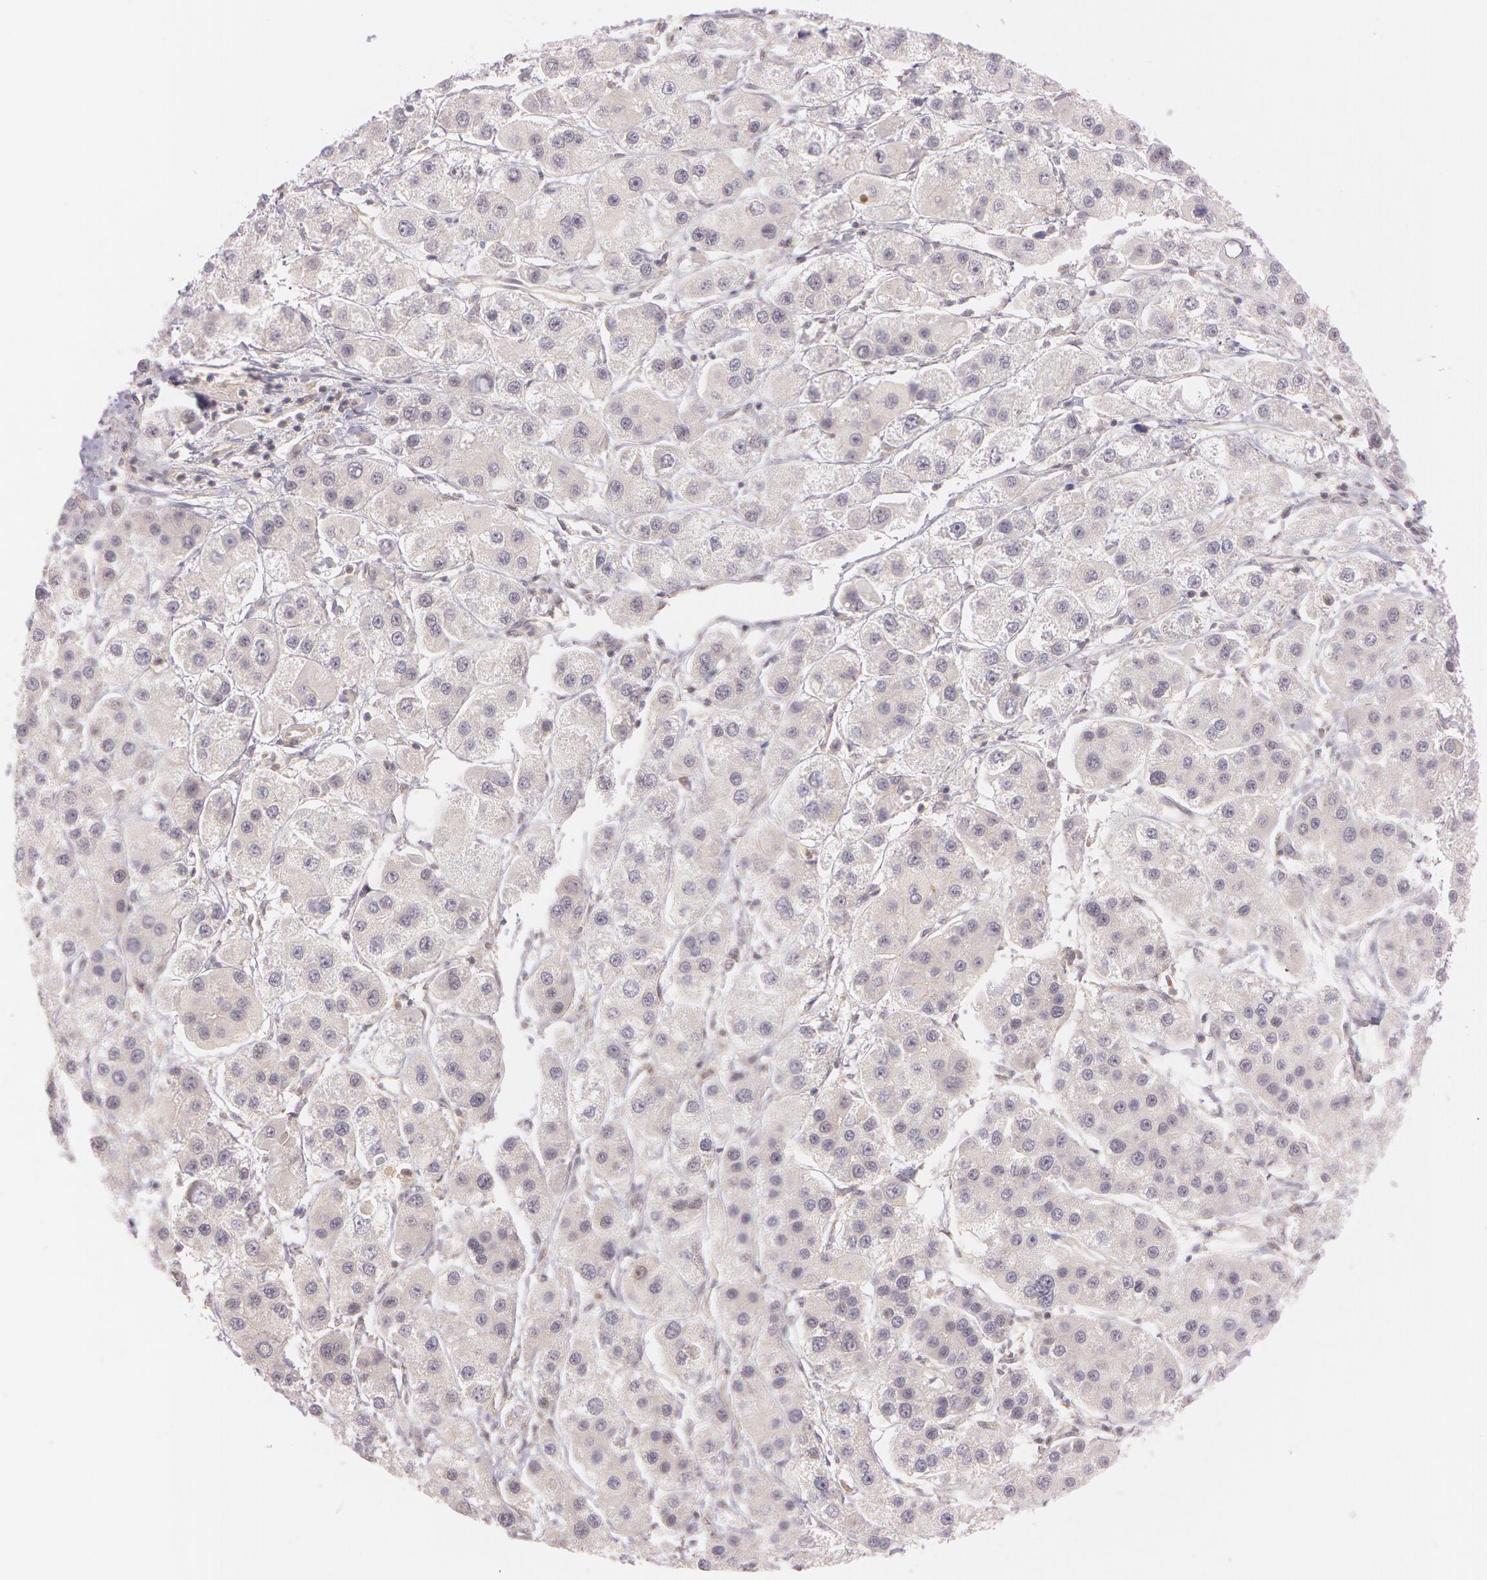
{"staining": {"intensity": "weak", "quantity": ">75%", "location": "cytoplasmic/membranous"}, "tissue": "liver cancer", "cell_type": "Tumor cells", "image_type": "cancer", "snomed": [{"axis": "morphology", "description": "Carcinoma, Hepatocellular, NOS"}, {"axis": "topography", "description": "Liver"}], "caption": "Human liver hepatocellular carcinoma stained with a brown dye displays weak cytoplasmic/membranous positive positivity in approximately >75% of tumor cells.", "gene": "ATG2B", "patient": {"sex": "female", "age": 85}}